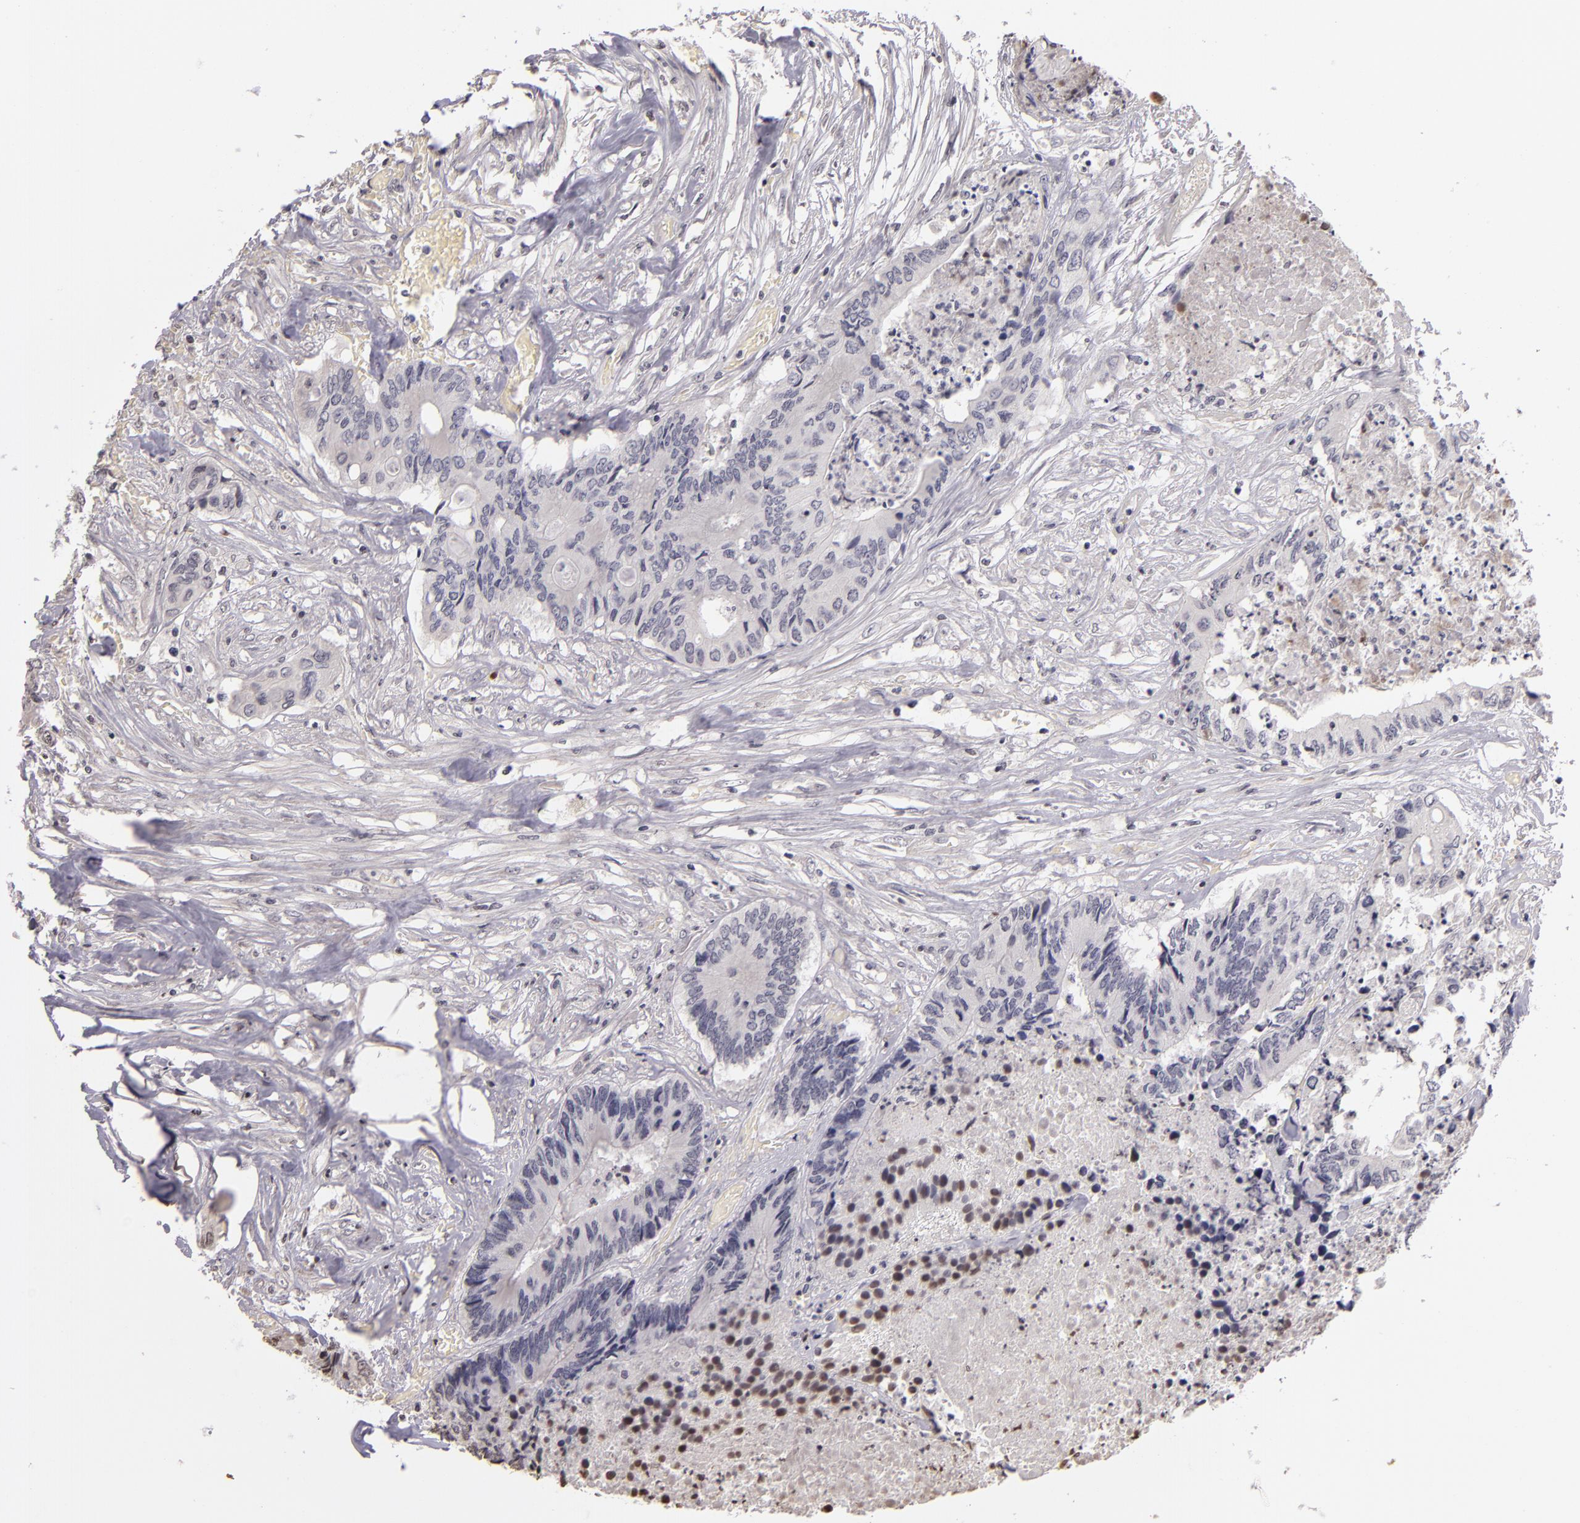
{"staining": {"intensity": "weak", "quantity": "<25%", "location": "nuclear"}, "tissue": "colorectal cancer", "cell_type": "Tumor cells", "image_type": "cancer", "snomed": [{"axis": "morphology", "description": "Adenocarcinoma, NOS"}, {"axis": "topography", "description": "Rectum"}], "caption": "Tumor cells are negative for brown protein staining in colorectal cancer. (Immunohistochemistry, brightfield microscopy, high magnification).", "gene": "CD40", "patient": {"sex": "male", "age": 55}}